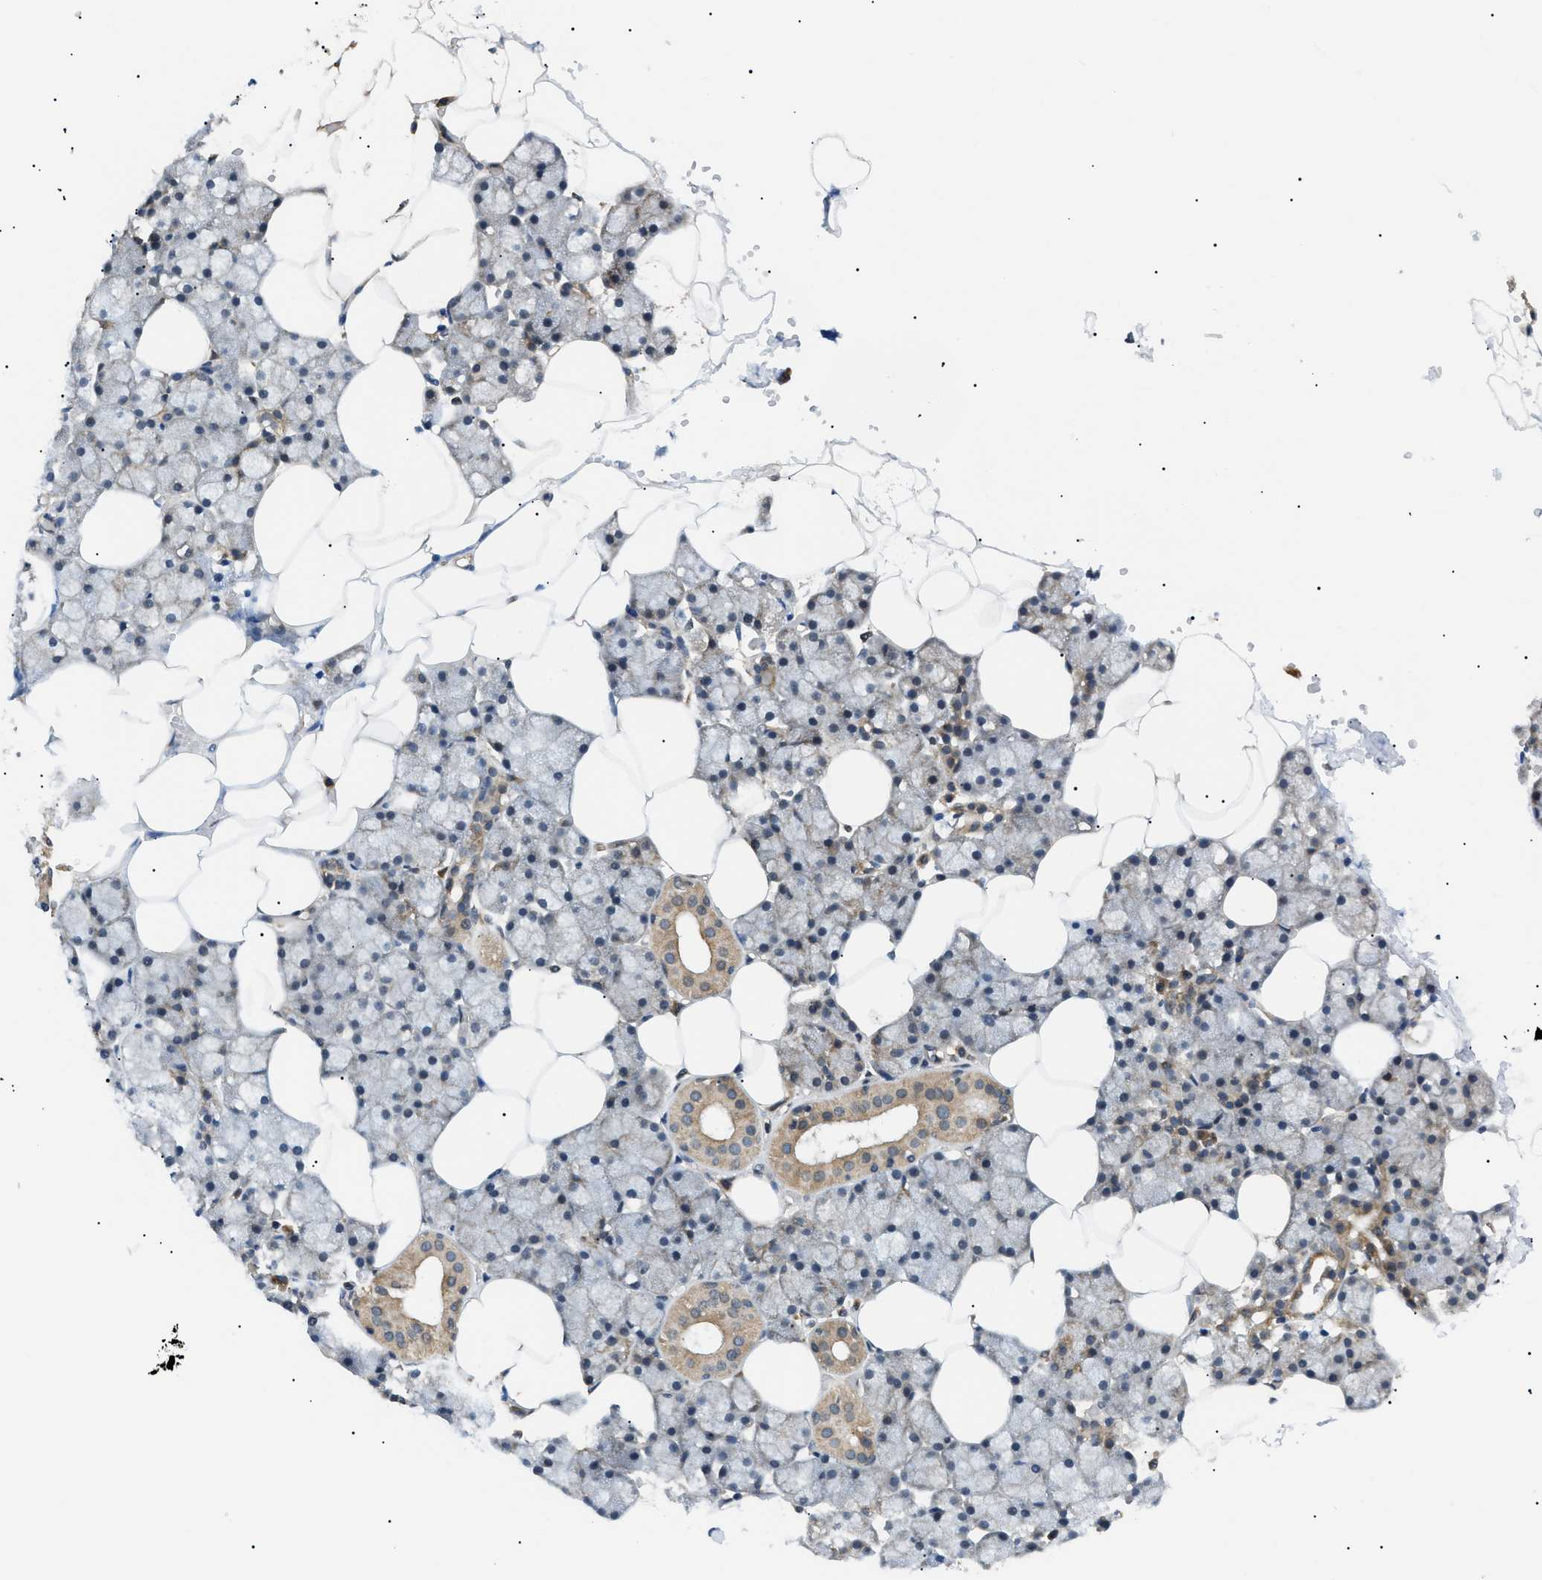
{"staining": {"intensity": "moderate", "quantity": "25%-75%", "location": "cytoplasmic/membranous"}, "tissue": "salivary gland", "cell_type": "Glandular cells", "image_type": "normal", "snomed": [{"axis": "morphology", "description": "Normal tissue, NOS"}, {"axis": "topography", "description": "Salivary gland"}], "caption": "Approximately 25%-75% of glandular cells in benign human salivary gland exhibit moderate cytoplasmic/membranous protein staining as visualized by brown immunohistochemical staining.", "gene": "SRPK1", "patient": {"sex": "male", "age": 62}}